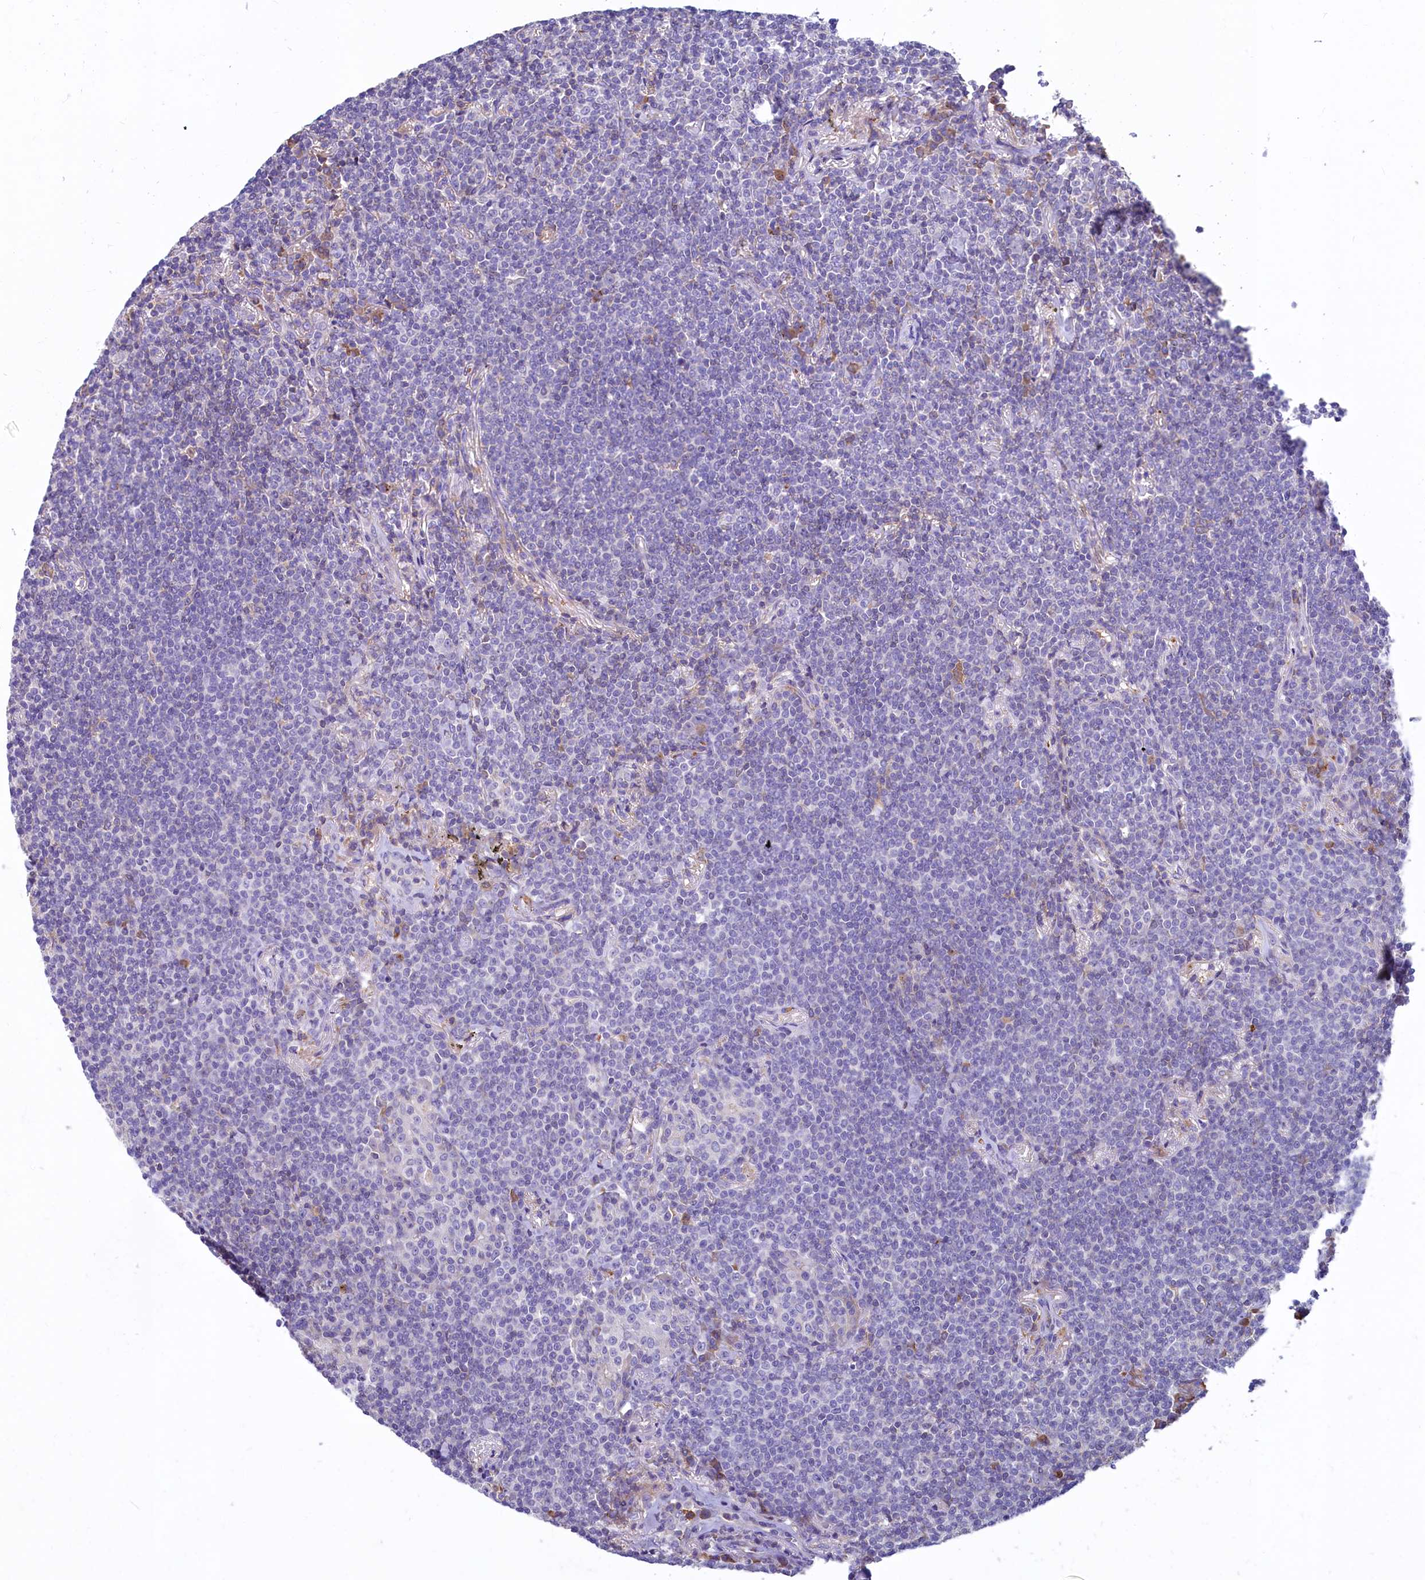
{"staining": {"intensity": "negative", "quantity": "none", "location": "none"}, "tissue": "lymphoma", "cell_type": "Tumor cells", "image_type": "cancer", "snomed": [{"axis": "morphology", "description": "Malignant lymphoma, non-Hodgkin's type, Low grade"}, {"axis": "topography", "description": "Lung"}], "caption": "DAB immunohistochemical staining of low-grade malignant lymphoma, non-Hodgkin's type exhibits no significant positivity in tumor cells.", "gene": "HPS6", "patient": {"sex": "female", "age": 71}}